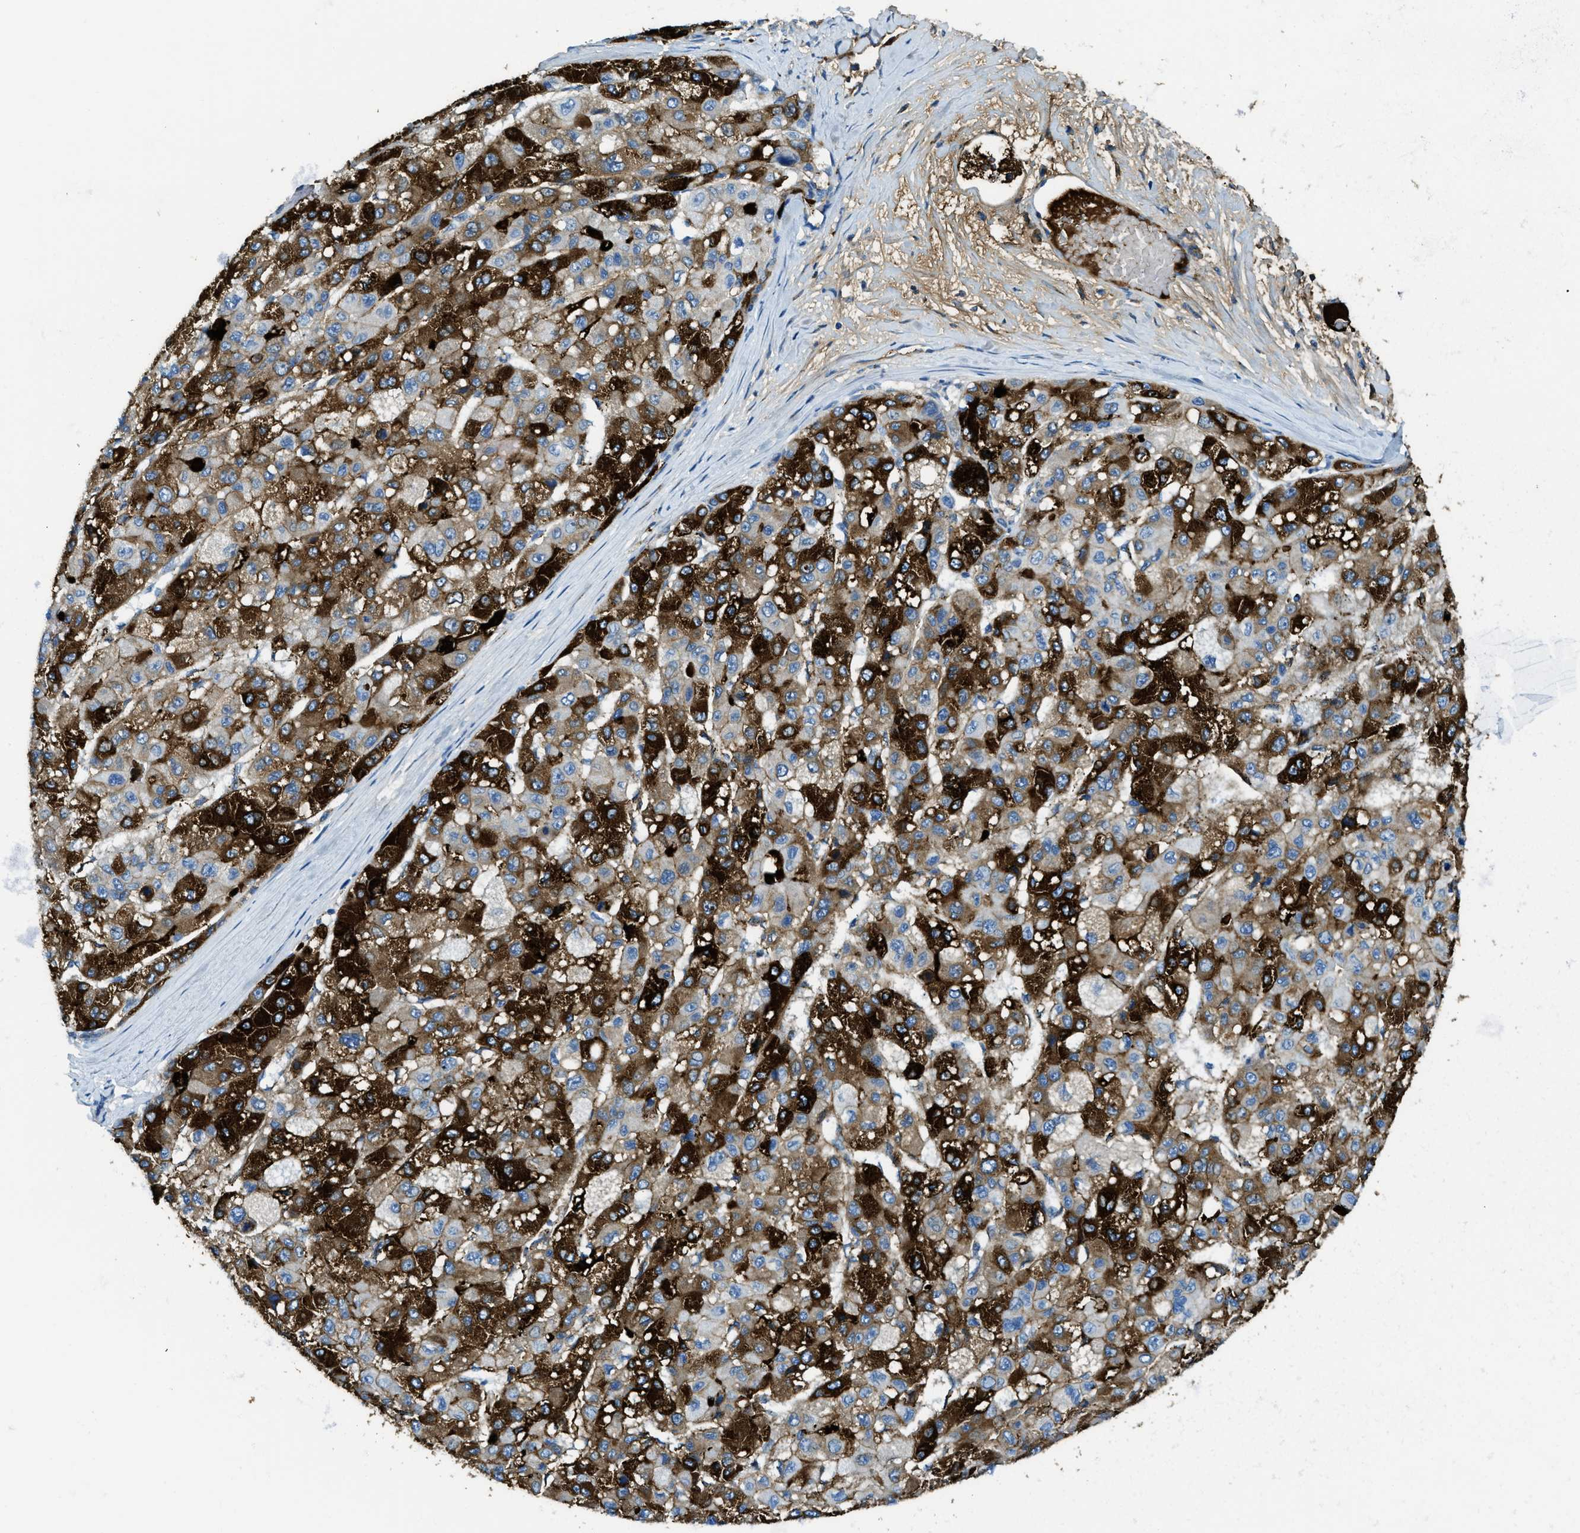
{"staining": {"intensity": "strong", "quantity": "25%-75%", "location": "cytoplasmic/membranous"}, "tissue": "liver cancer", "cell_type": "Tumor cells", "image_type": "cancer", "snomed": [{"axis": "morphology", "description": "Carcinoma, Hepatocellular, NOS"}, {"axis": "topography", "description": "Liver"}], "caption": "Immunohistochemistry of liver hepatocellular carcinoma shows high levels of strong cytoplasmic/membranous expression in about 25%-75% of tumor cells. The staining is performed using DAB brown chromogen to label protein expression. The nuclei are counter-stained blue using hematoxylin.", "gene": "TRIM59", "patient": {"sex": "male", "age": 80}}